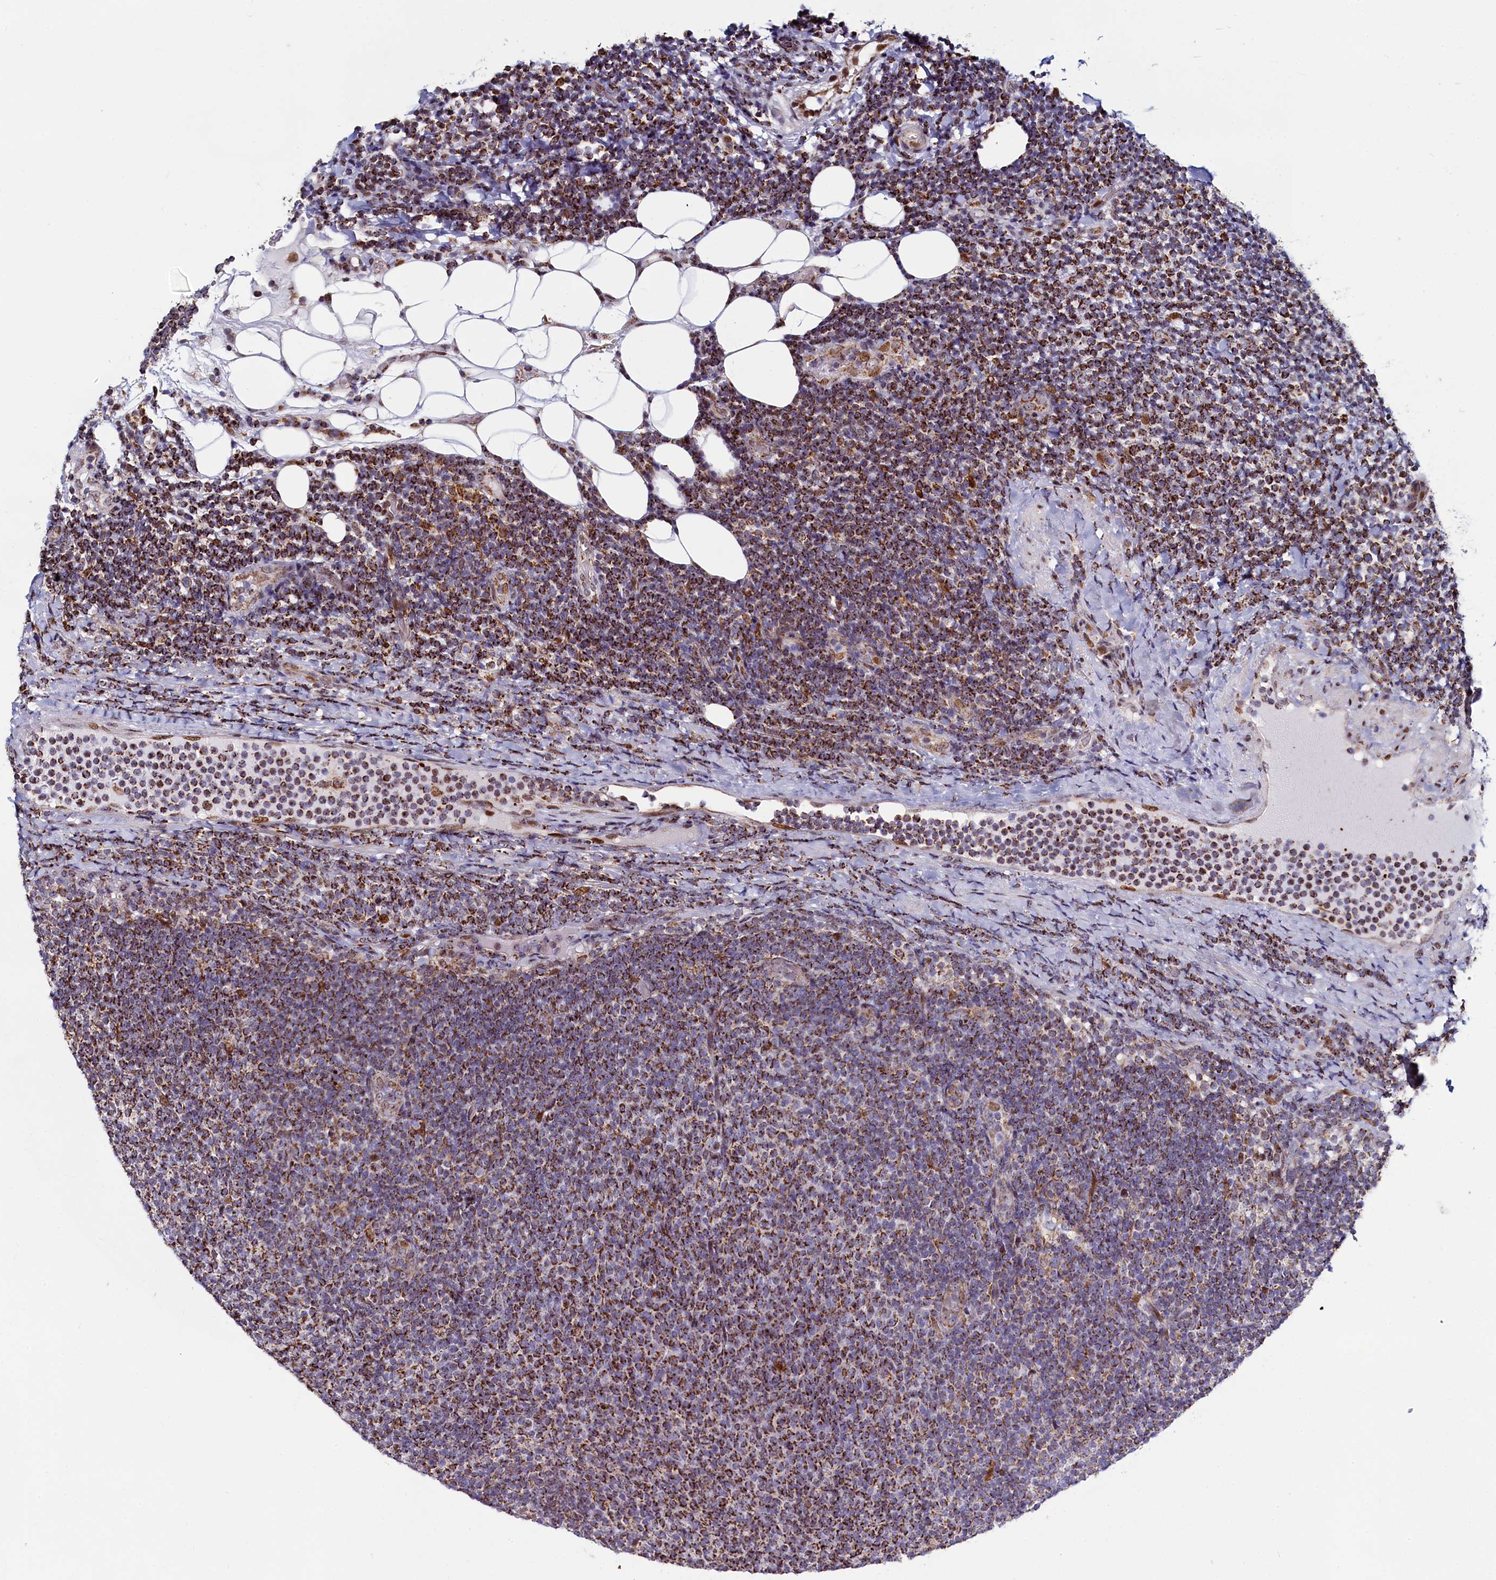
{"staining": {"intensity": "strong", "quantity": ">75%", "location": "cytoplasmic/membranous"}, "tissue": "lymphoma", "cell_type": "Tumor cells", "image_type": "cancer", "snomed": [{"axis": "morphology", "description": "Malignant lymphoma, non-Hodgkin's type, Low grade"}, {"axis": "topography", "description": "Lymph node"}], "caption": "The image shows staining of lymphoma, revealing strong cytoplasmic/membranous protein expression (brown color) within tumor cells. The protein of interest is stained brown, and the nuclei are stained in blue (DAB (3,3'-diaminobenzidine) IHC with brightfield microscopy, high magnification).", "gene": "HDGFL3", "patient": {"sex": "male", "age": 66}}